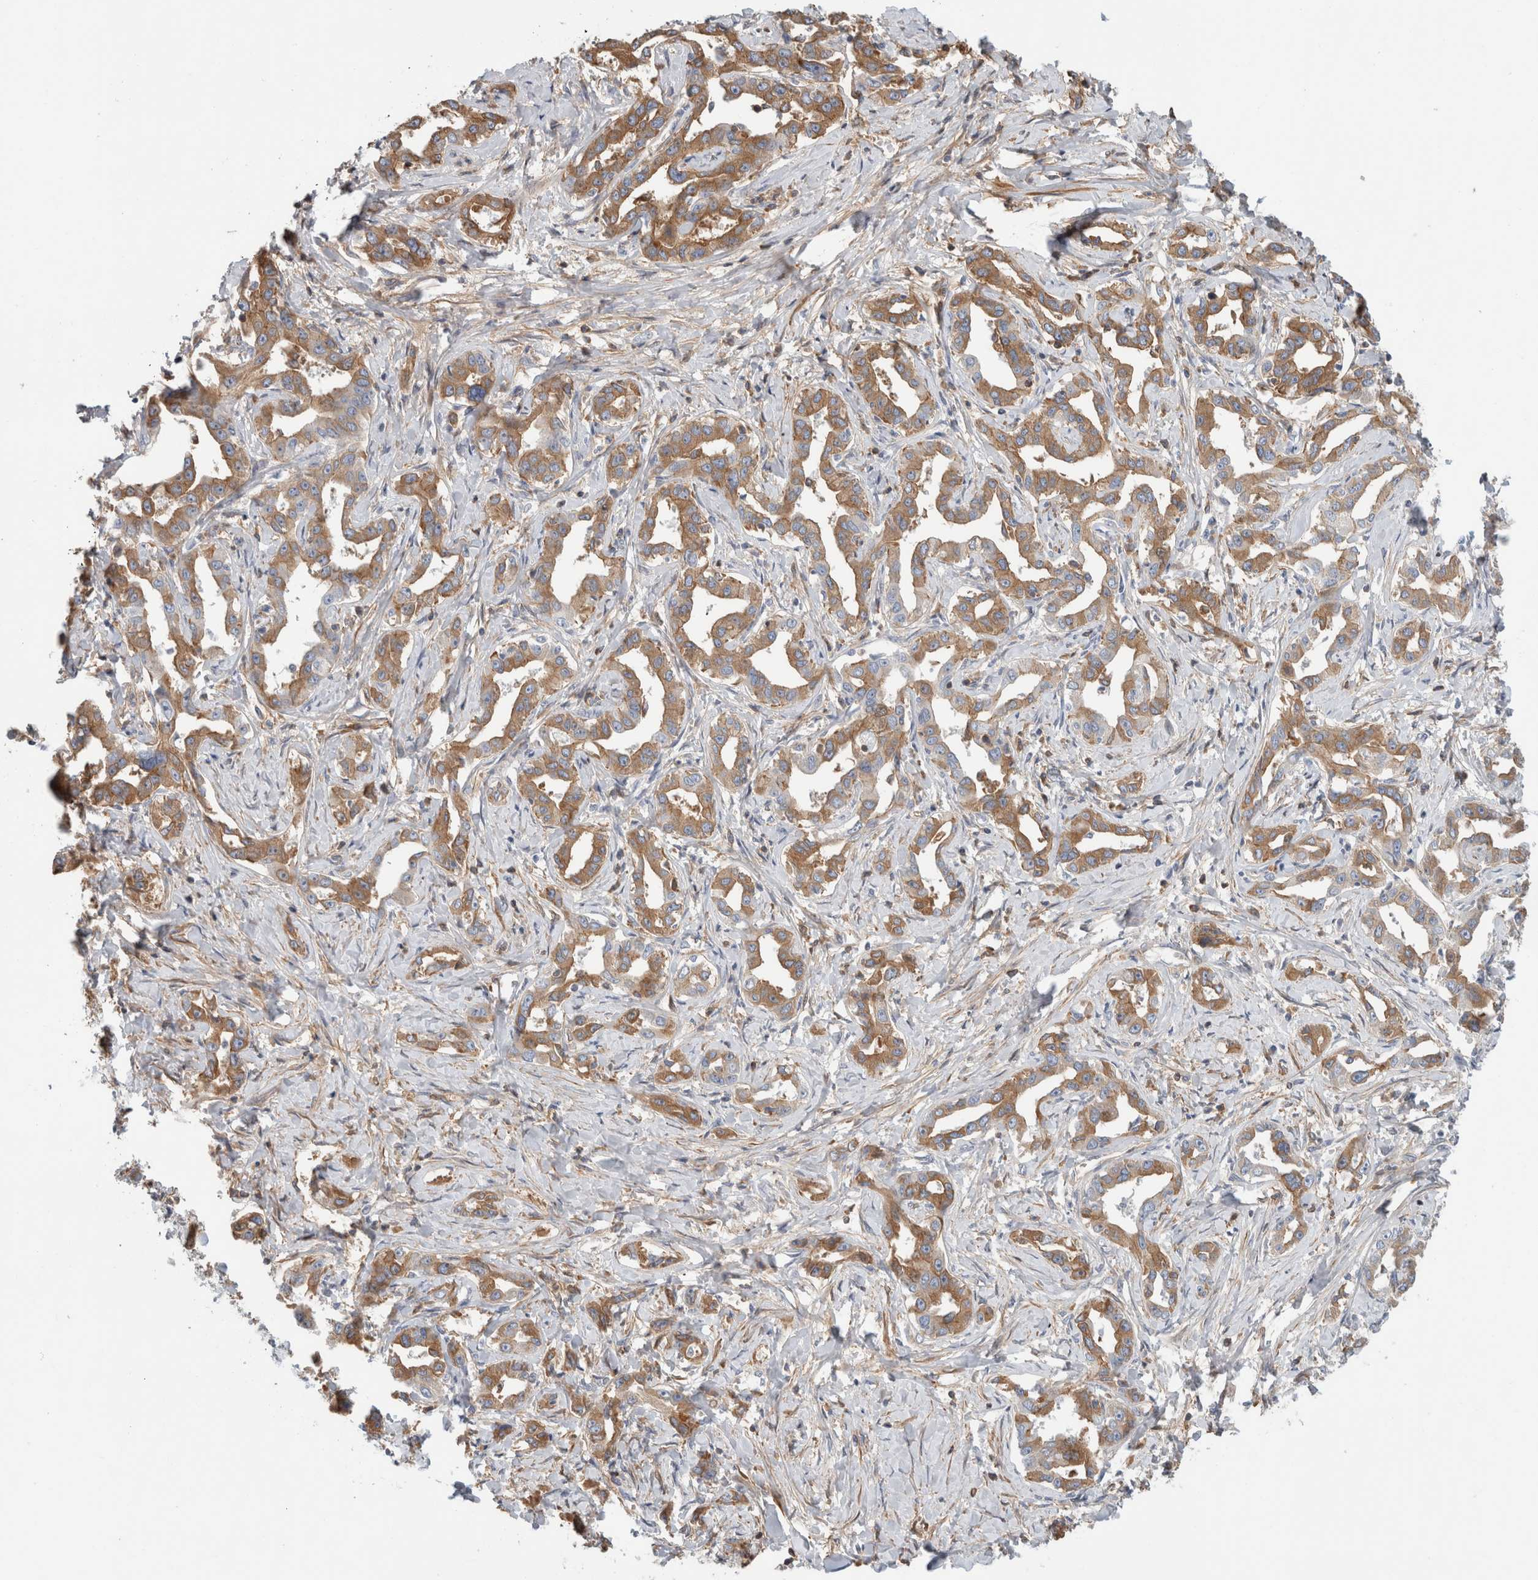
{"staining": {"intensity": "moderate", "quantity": ">75%", "location": "cytoplasmic/membranous"}, "tissue": "liver cancer", "cell_type": "Tumor cells", "image_type": "cancer", "snomed": [{"axis": "morphology", "description": "Cholangiocarcinoma"}, {"axis": "topography", "description": "Liver"}], "caption": "Approximately >75% of tumor cells in human liver cancer (cholangiocarcinoma) show moderate cytoplasmic/membranous protein positivity as visualized by brown immunohistochemical staining.", "gene": "CFI", "patient": {"sex": "male", "age": 59}}